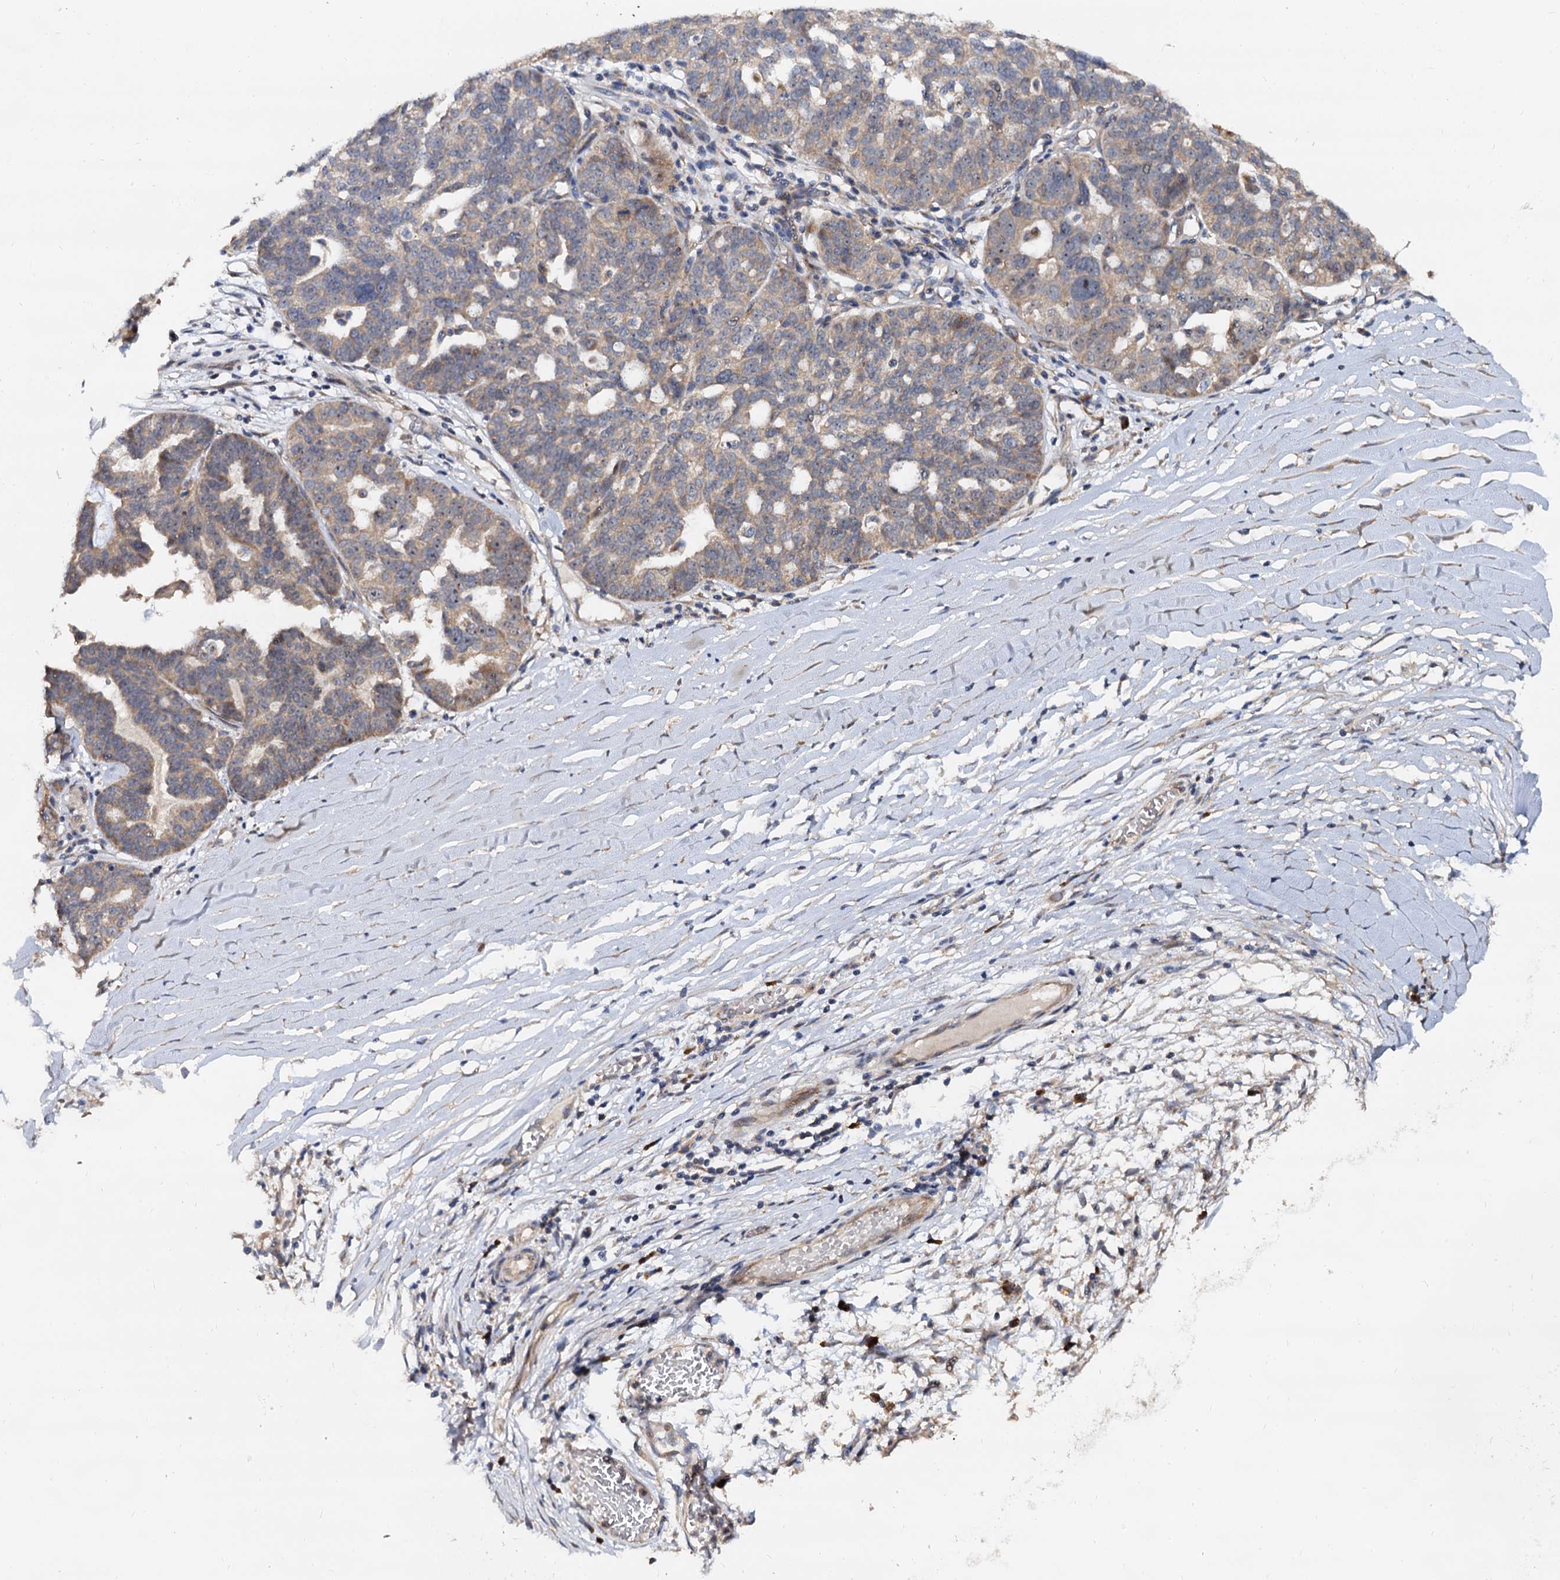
{"staining": {"intensity": "weak", "quantity": "25%-75%", "location": "cytoplasmic/membranous"}, "tissue": "ovarian cancer", "cell_type": "Tumor cells", "image_type": "cancer", "snomed": [{"axis": "morphology", "description": "Cystadenocarcinoma, serous, NOS"}, {"axis": "topography", "description": "Ovary"}], "caption": "High-magnification brightfield microscopy of ovarian cancer (serous cystadenocarcinoma) stained with DAB (3,3'-diaminobenzidine) (brown) and counterstained with hematoxylin (blue). tumor cells exhibit weak cytoplasmic/membranous positivity is seen in approximately25%-75% of cells. (DAB IHC, brown staining for protein, blue staining for nuclei).", "gene": "WWC3", "patient": {"sex": "female", "age": 59}}